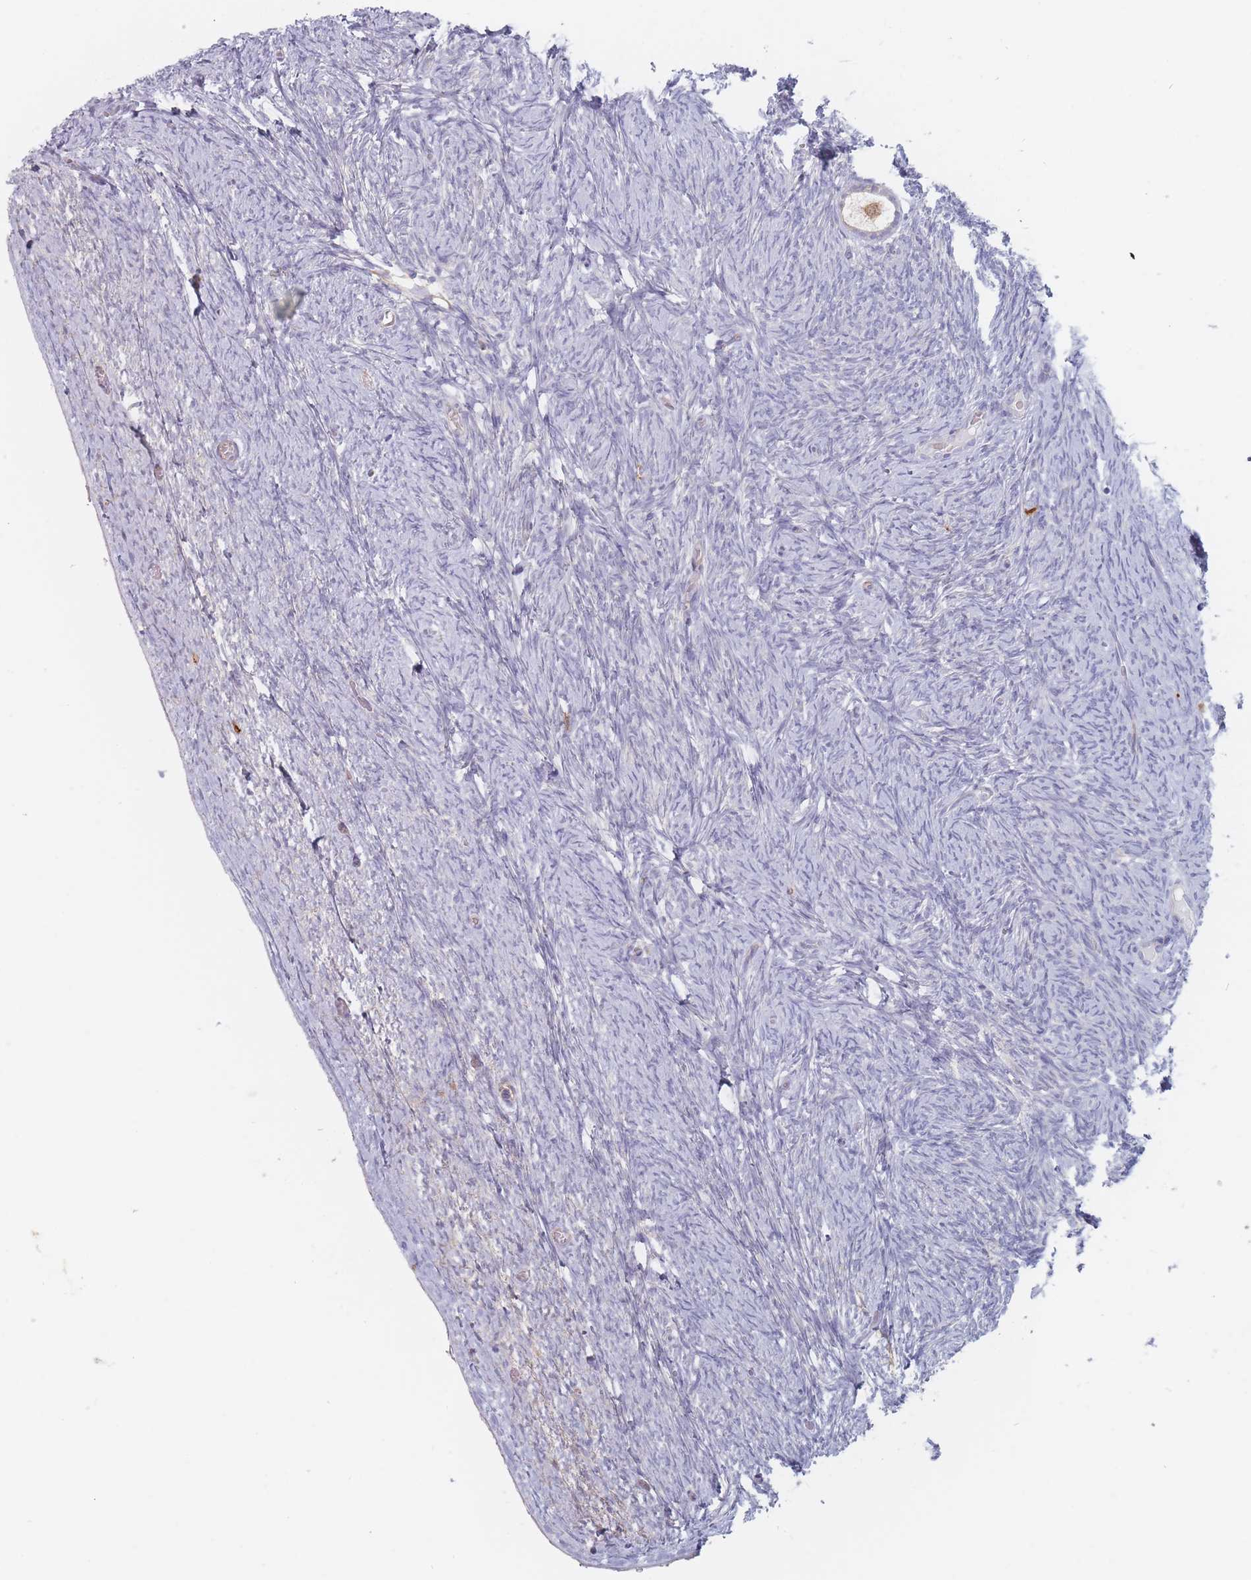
{"staining": {"intensity": "weak", "quantity": "25%-75%", "location": "cytoplasmic/membranous"}, "tissue": "ovary", "cell_type": "Follicle cells", "image_type": "normal", "snomed": [{"axis": "morphology", "description": "Normal tissue, NOS"}, {"axis": "topography", "description": "Ovary"}], "caption": "Follicle cells display low levels of weak cytoplasmic/membranous expression in approximately 25%-75% of cells in benign human ovary. The staining was performed using DAB (3,3'-diaminobenzidine) to visualize the protein expression in brown, while the nuclei were stained in blue with hematoxylin (Magnification: 20x).", "gene": "ERBIN", "patient": {"sex": "female", "age": 44}}